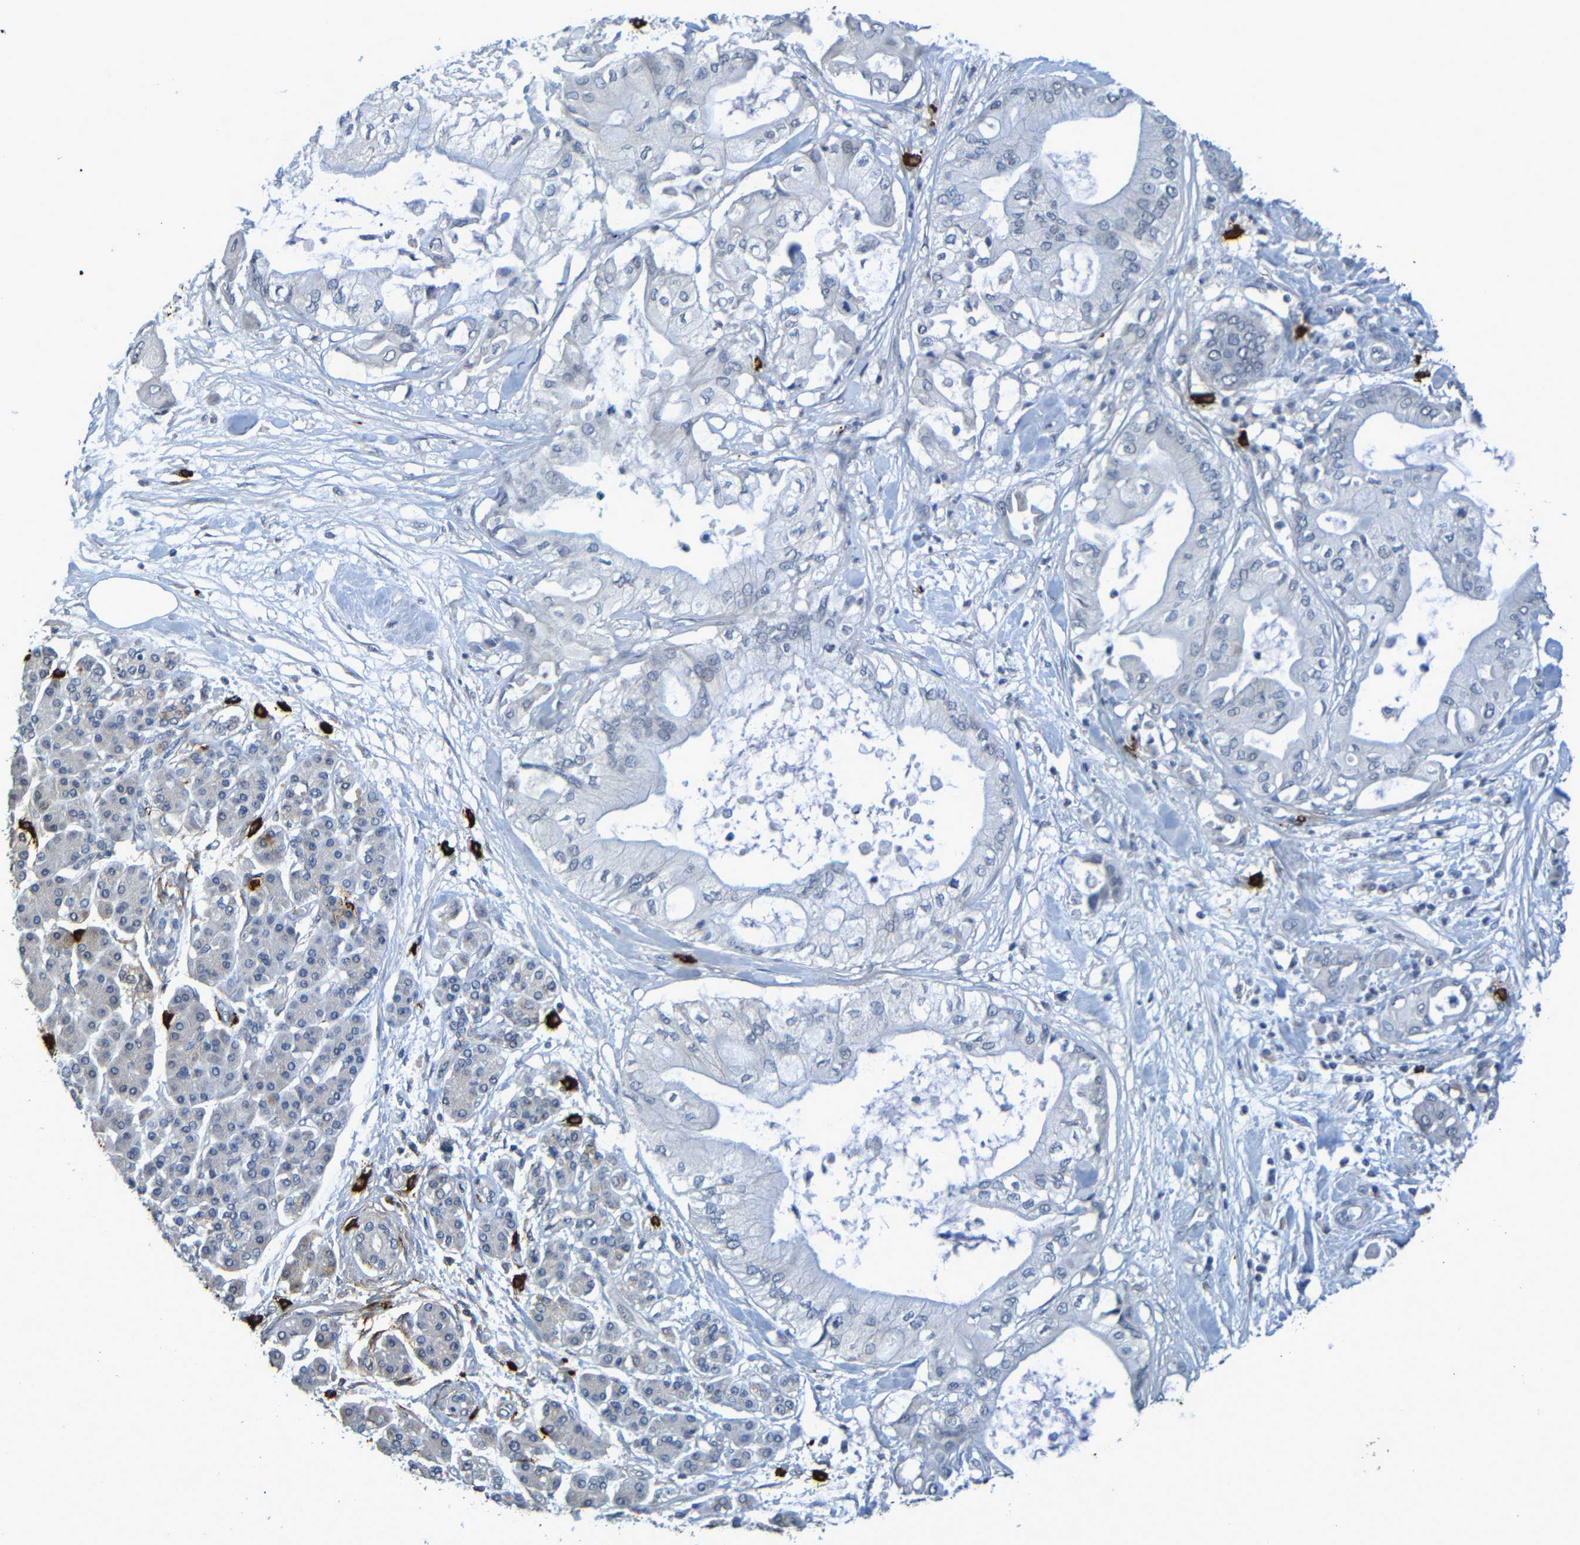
{"staining": {"intensity": "negative", "quantity": "none", "location": "none"}, "tissue": "pancreatic cancer", "cell_type": "Tumor cells", "image_type": "cancer", "snomed": [{"axis": "morphology", "description": "Adenocarcinoma, NOS"}, {"axis": "morphology", "description": "Adenocarcinoma, metastatic, NOS"}, {"axis": "topography", "description": "Lymph node"}, {"axis": "topography", "description": "Pancreas"}, {"axis": "topography", "description": "Duodenum"}], "caption": "An IHC histopathology image of pancreatic cancer (adenocarcinoma) is shown. There is no staining in tumor cells of pancreatic cancer (adenocarcinoma). Nuclei are stained in blue.", "gene": "C3AR1", "patient": {"sex": "female", "age": 64}}